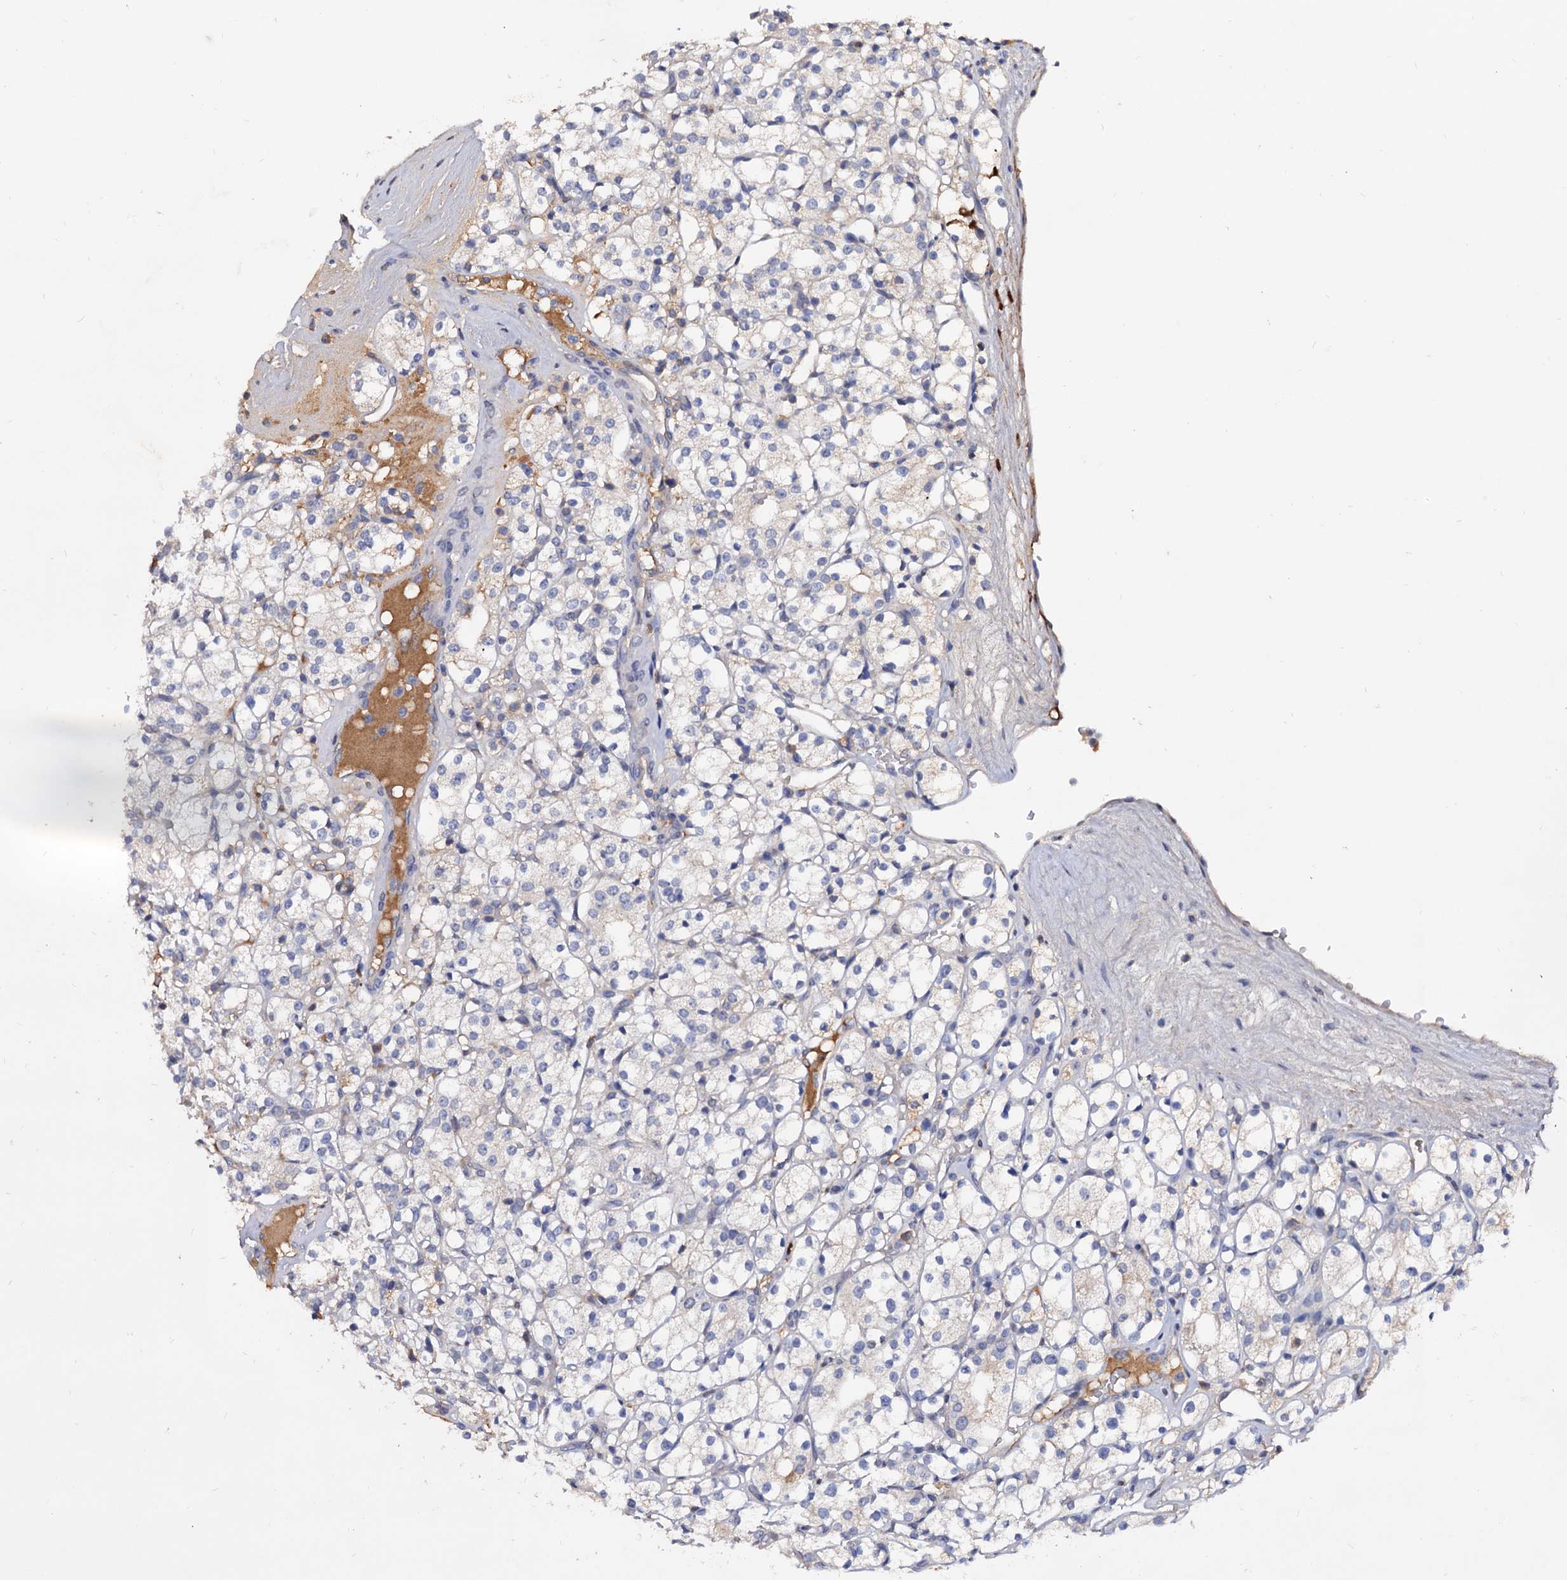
{"staining": {"intensity": "negative", "quantity": "none", "location": "none"}, "tissue": "renal cancer", "cell_type": "Tumor cells", "image_type": "cancer", "snomed": [{"axis": "morphology", "description": "Adenocarcinoma, NOS"}, {"axis": "topography", "description": "Kidney"}], "caption": "Immunohistochemistry (IHC) image of neoplastic tissue: renal adenocarcinoma stained with DAB (3,3'-diaminobenzidine) exhibits no significant protein expression in tumor cells.", "gene": "NPAS4", "patient": {"sex": "male", "age": 77}}